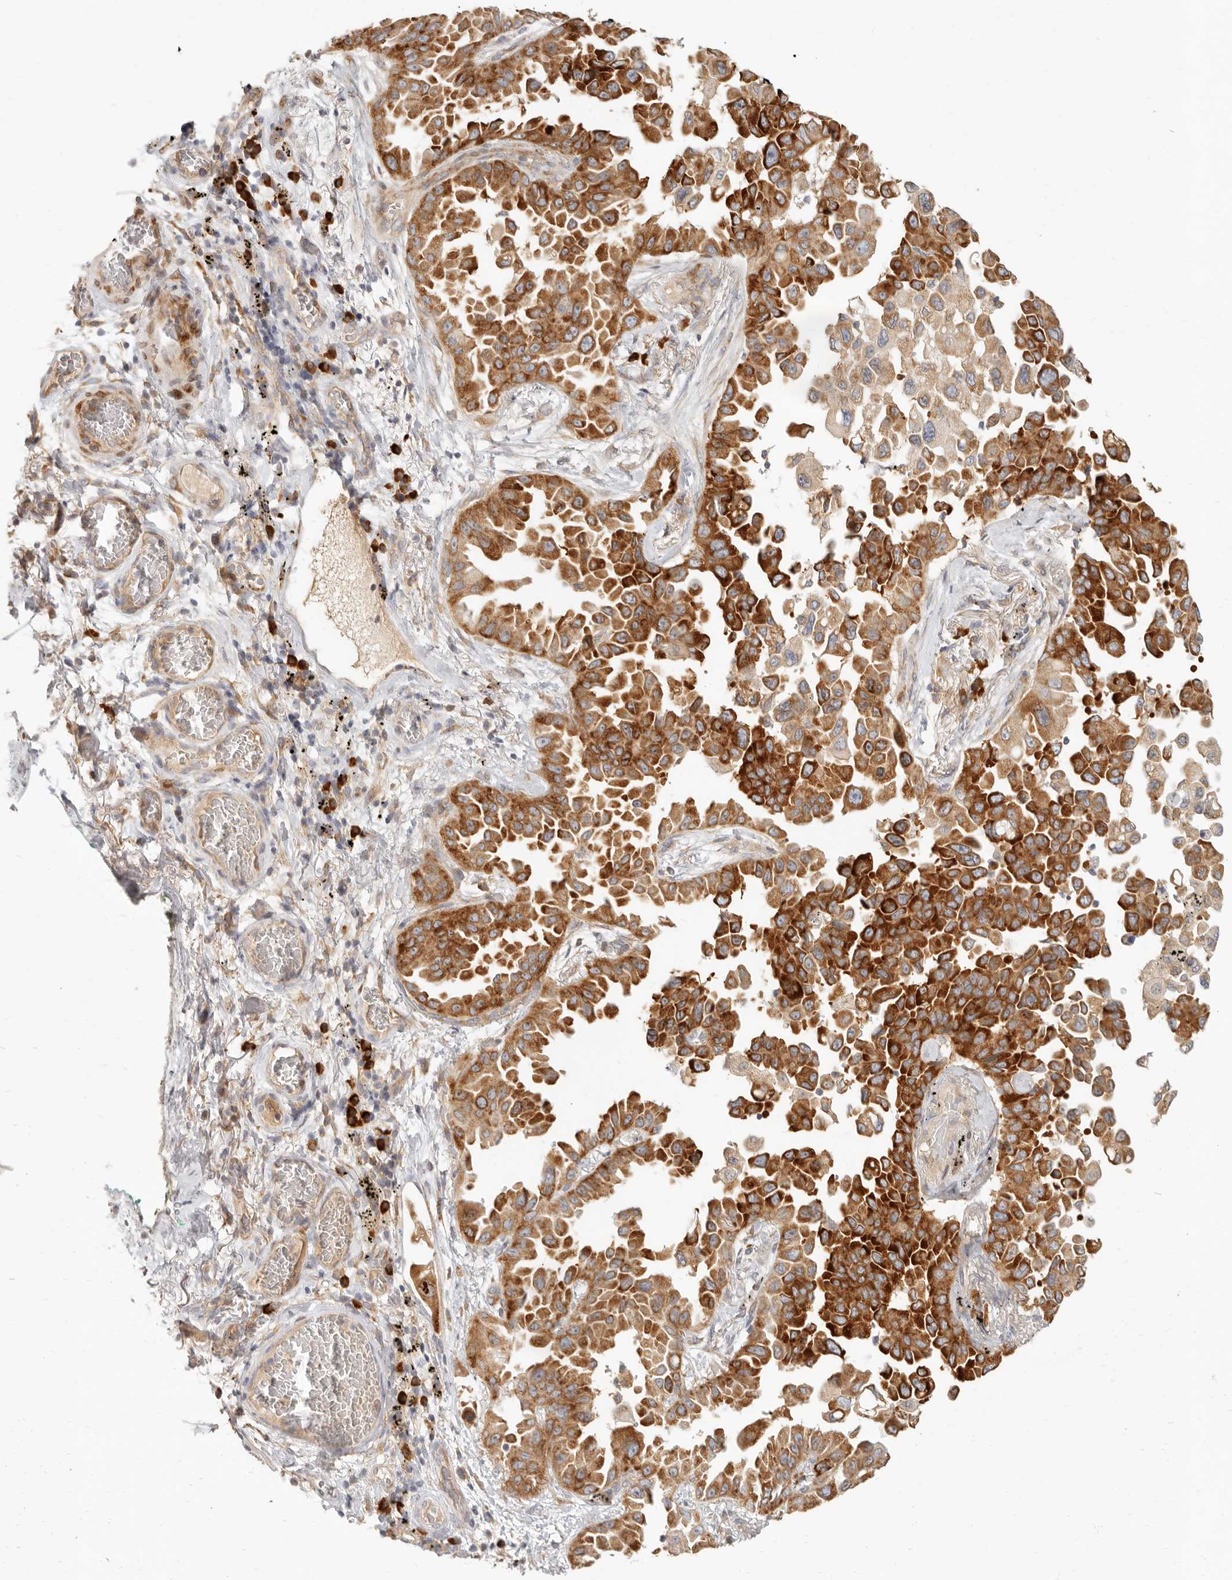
{"staining": {"intensity": "strong", "quantity": ">75%", "location": "cytoplasmic/membranous"}, "tissue": "lung cancer", "cell_type": "Tumor cells", "image_type": "cancer", "snomed": [{"axis": "morphology", "description": "Adenocarcinoma, NOS"}, {"axis": "topography", "description": "Lung"}], "caption": "High-power microscopy captured an immunohistochemistry image of lung cancer, revealing strong cytoplasmic/membranous positivity in approximately >75% of tumor cells. The staining was performed using DAB to visualize the protein expression in brown, while the nuclei were stained in blue with hematoxylin (Magnification: 20x).", "gene": "PABPC4", "patient": {"sex": "female", "age": 67}}